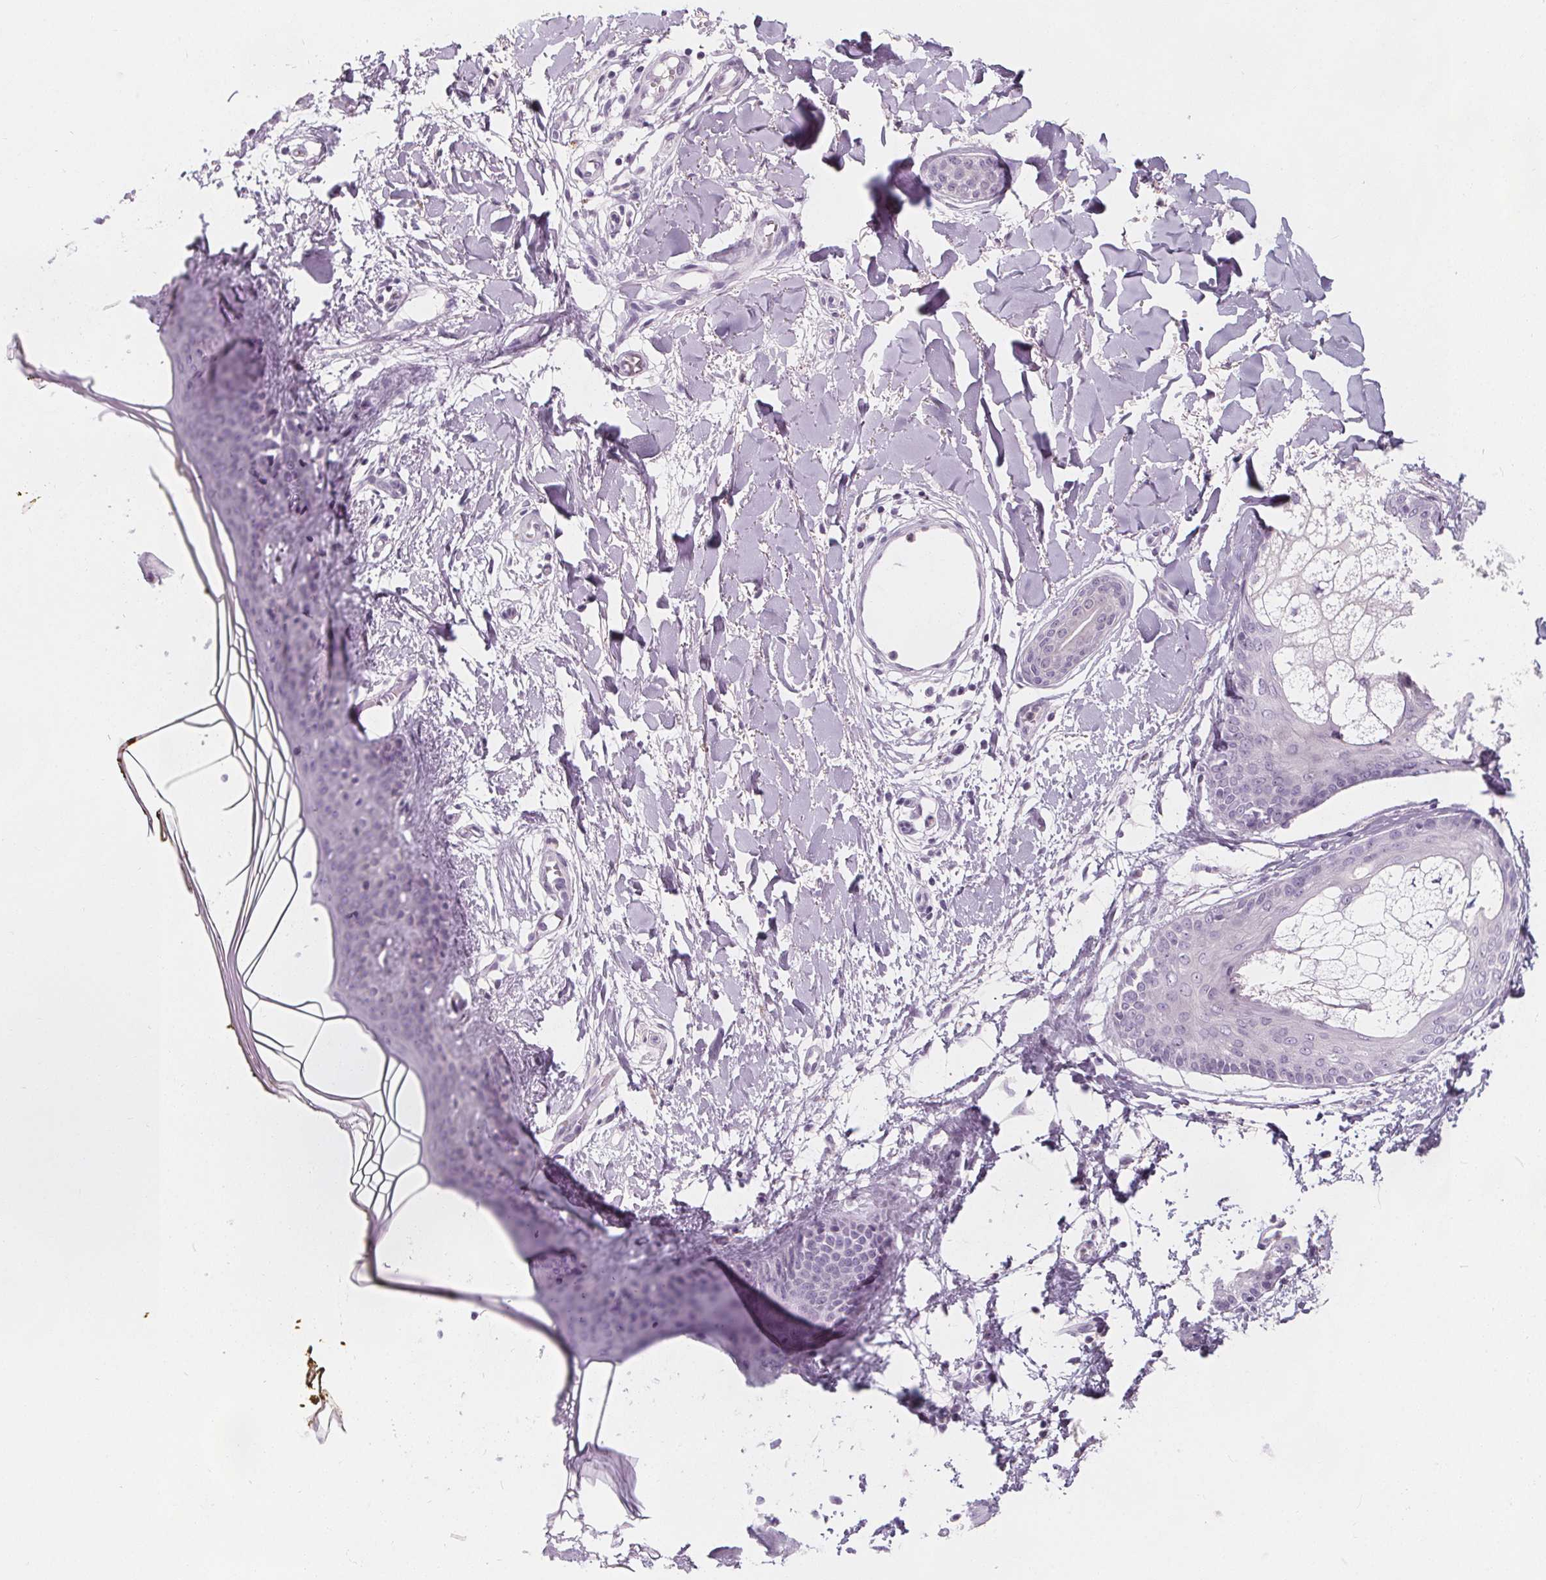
{"staining": {"intensity": "negative", "quantity": "none", "location": "none"}, "tissue": "skin", "cell_type": "Fibroblasts", "image_type": "normal", "snomed": [{"axis": "morphology", "description": "Normal tissue, NOS"}, {"axis": "topography", "description": "Skin"}], "caption": "DAB (3,3'-diaminobenzidine) immunohistochemical staining of normal skin shows no significant expression in fibroblasts. (Immunohistochemistry (ihc), brightfield microscopy, high magnification).", "gene": "UGP2", "patient": {"sex": "female", "age": 34}}